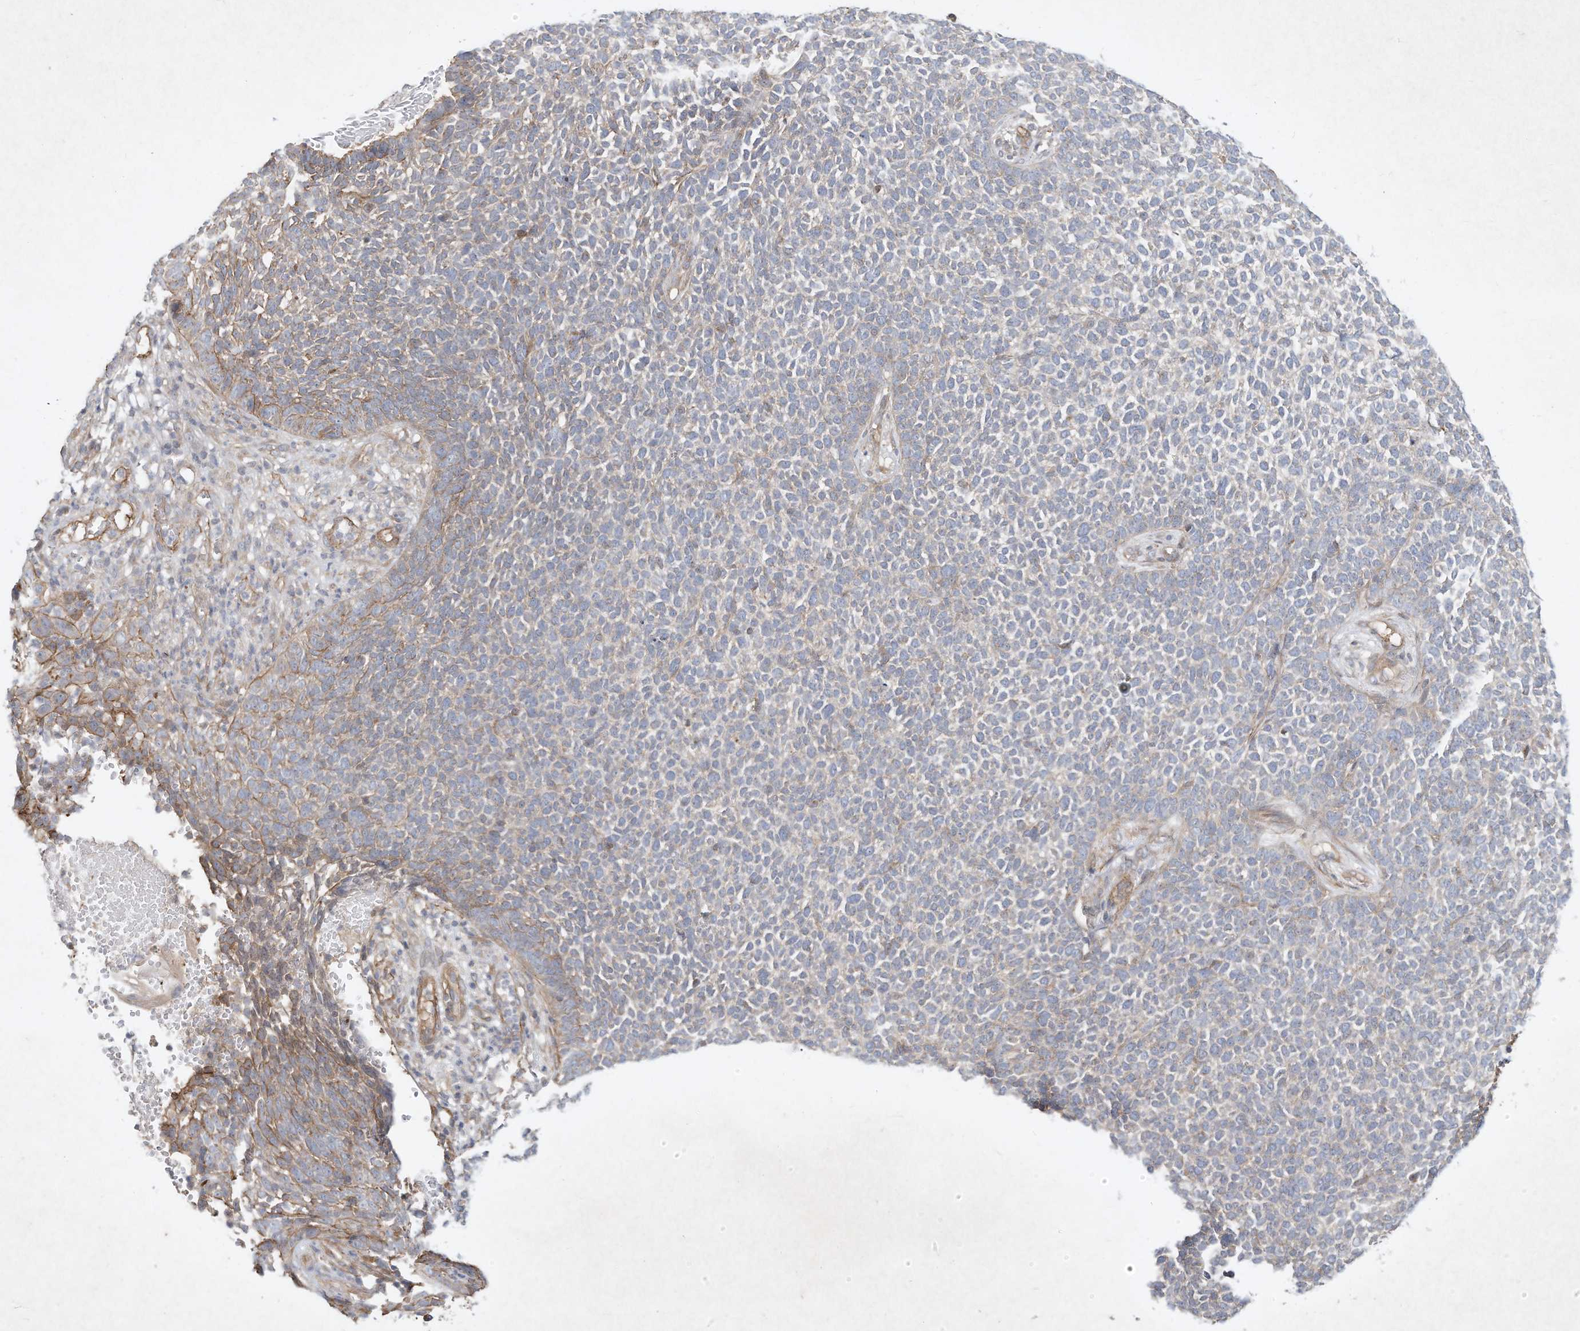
{"staining": {"intensity": "moderate", "quantity": "<25%", "location": "cytoplasmic/membranous"}, "tissue": "skin cancer", "cell_type": "Tumor cells", "image_type": "cancer", "snomed": [{"axis": "morphology", "description": "Basal cell carcinoma"}, {"axis": "topography", "description": "Skin"}], "caption": "A brown stain labels moderate cytoplasmic/membranous expression of a protein in human skin cancer tumor cells.", "gene": "HTR5A", "patient": {"sex": "female", "age": 84}}